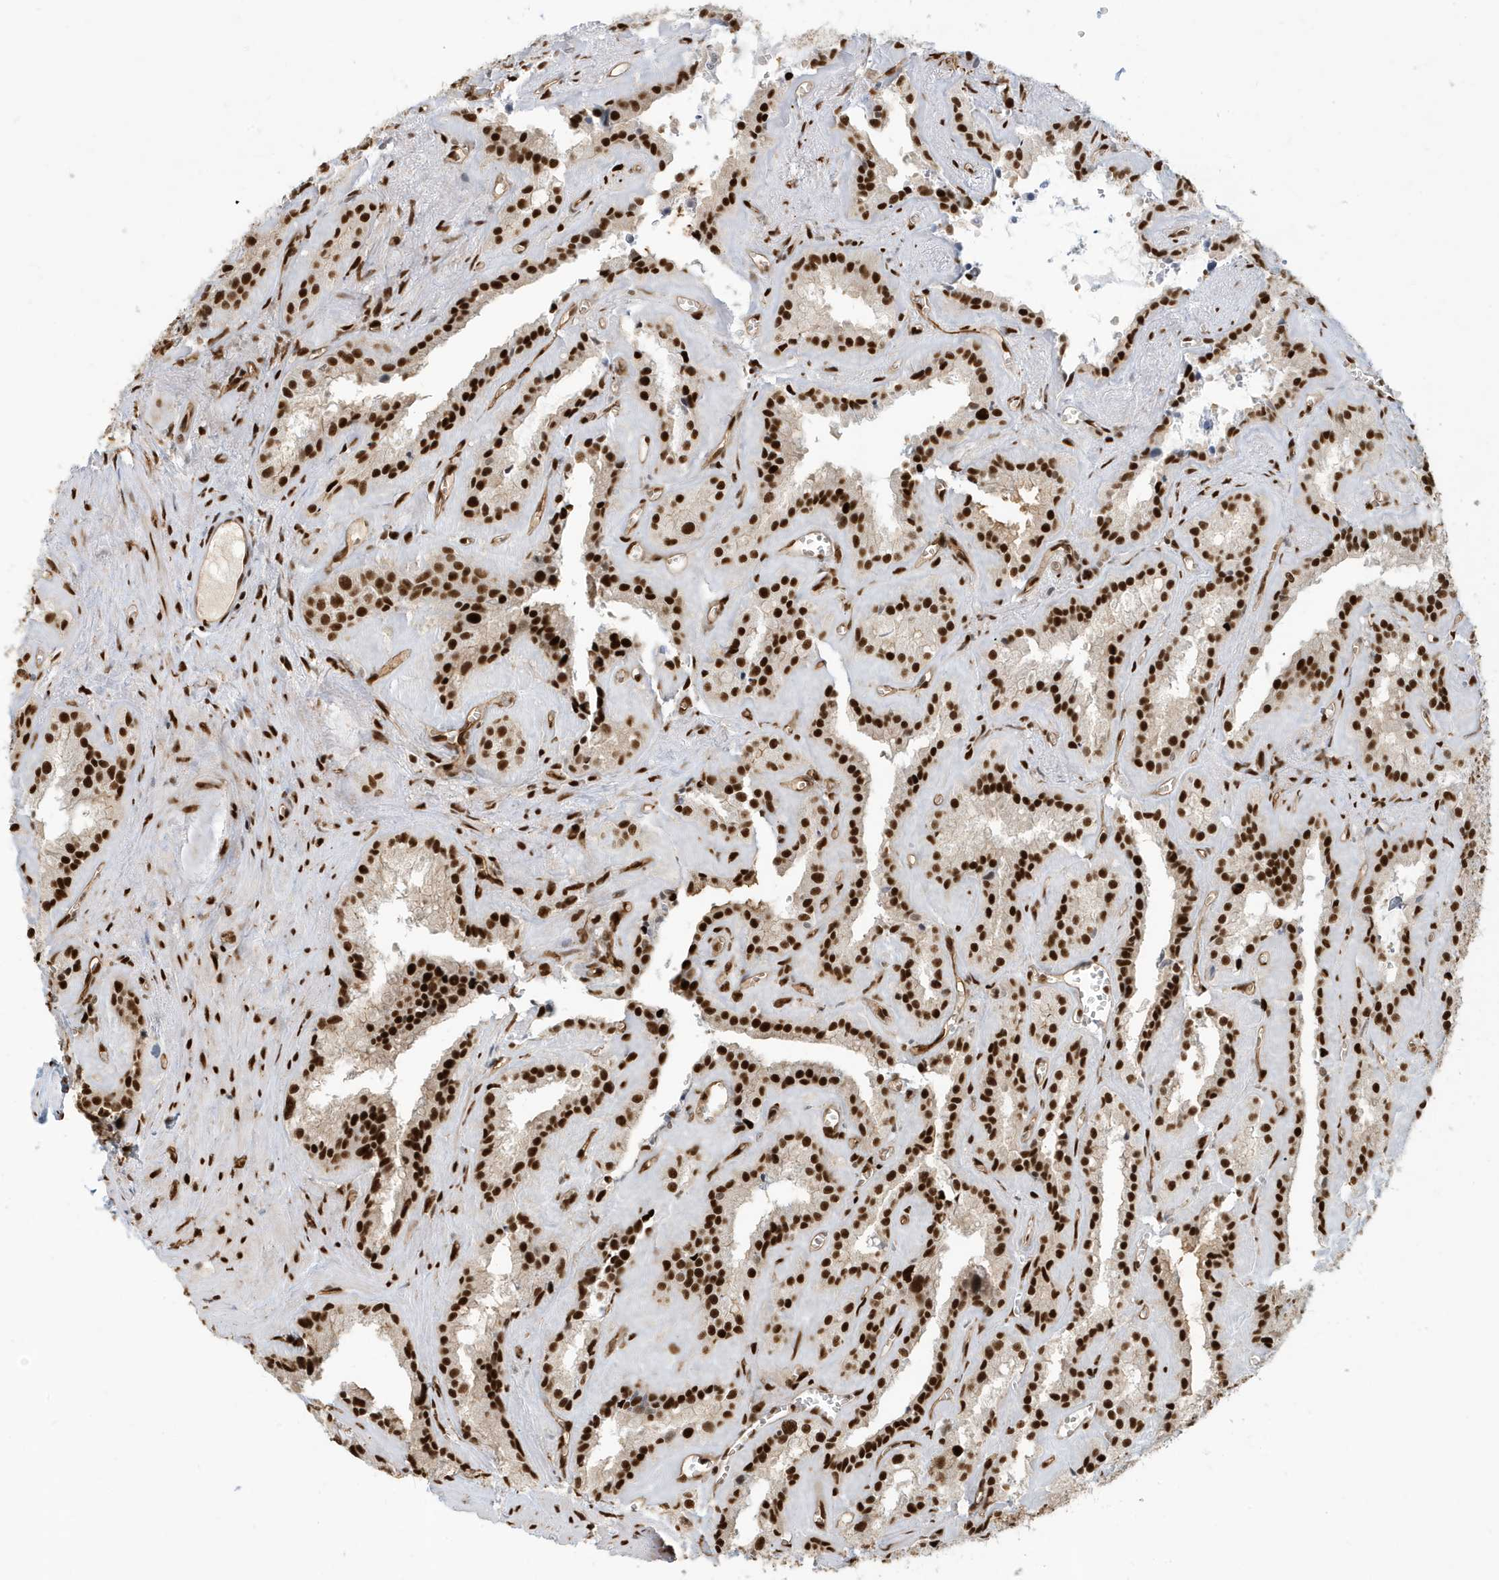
{"staining": {"intensity": "strong", "quantity": ">75%", "location": "nuclear"}, "tissue": "seminal vesicle", "cell_type": "Glandular cells", "image_type": "normal", "snomed": [{"axis": "morphology", "description": "Normal tissue, NOS"}, {"axis": "topography", "description": "Prostate"}, {"axis": "topography", "description": "Seminal veicle"}], "caption": "IHC (DAB) staining of normal human seminal vesicle exhibits strong nuclear protein staining in about >75% of glandular cells.", "gene": "CKS1B", "patient": {"sex": "male", "age": 59}}